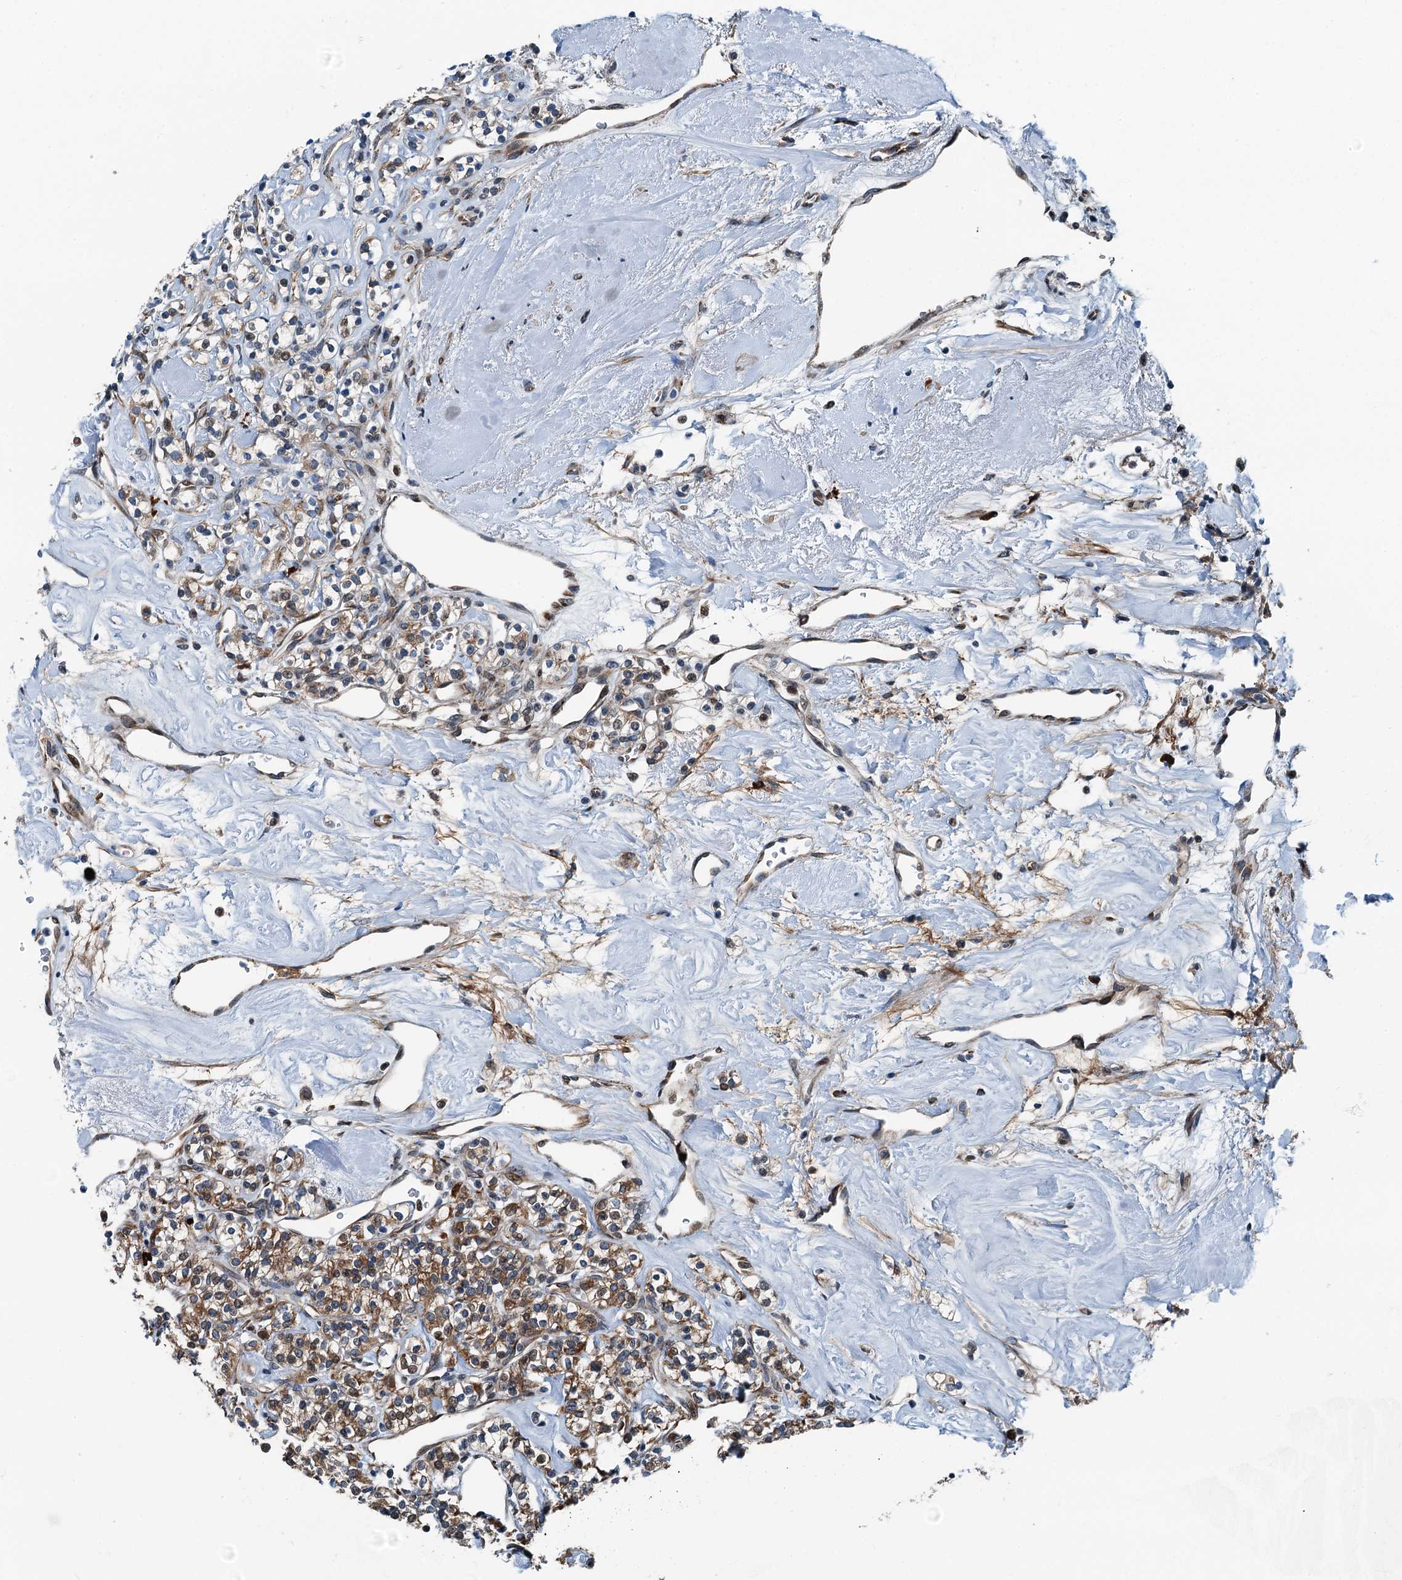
{"staining": {"intensity": "moderate", "quantity": "25%-75%", "location": "cytoplasmic/membranous"}, "tissue": "renal cancer", "cell_type": "Tumor cells", "image_type": "cancer", "snomed": [{"axis": "morphology", "description": "Adenocarcinoma, NOS"}, {"axis": "topography", "description": "Kidney"}], "caption": "A medium amount of moderate cytoplasmic/membranous expression is identified in about 25%-75% of tumor cells in adenocarcinoma (renal) tissue. (DAB = brown stain, brightfield microscopy at high magnification).", "gene": "TAMALIN", "patient": {"sex": "male", "age": 77}}